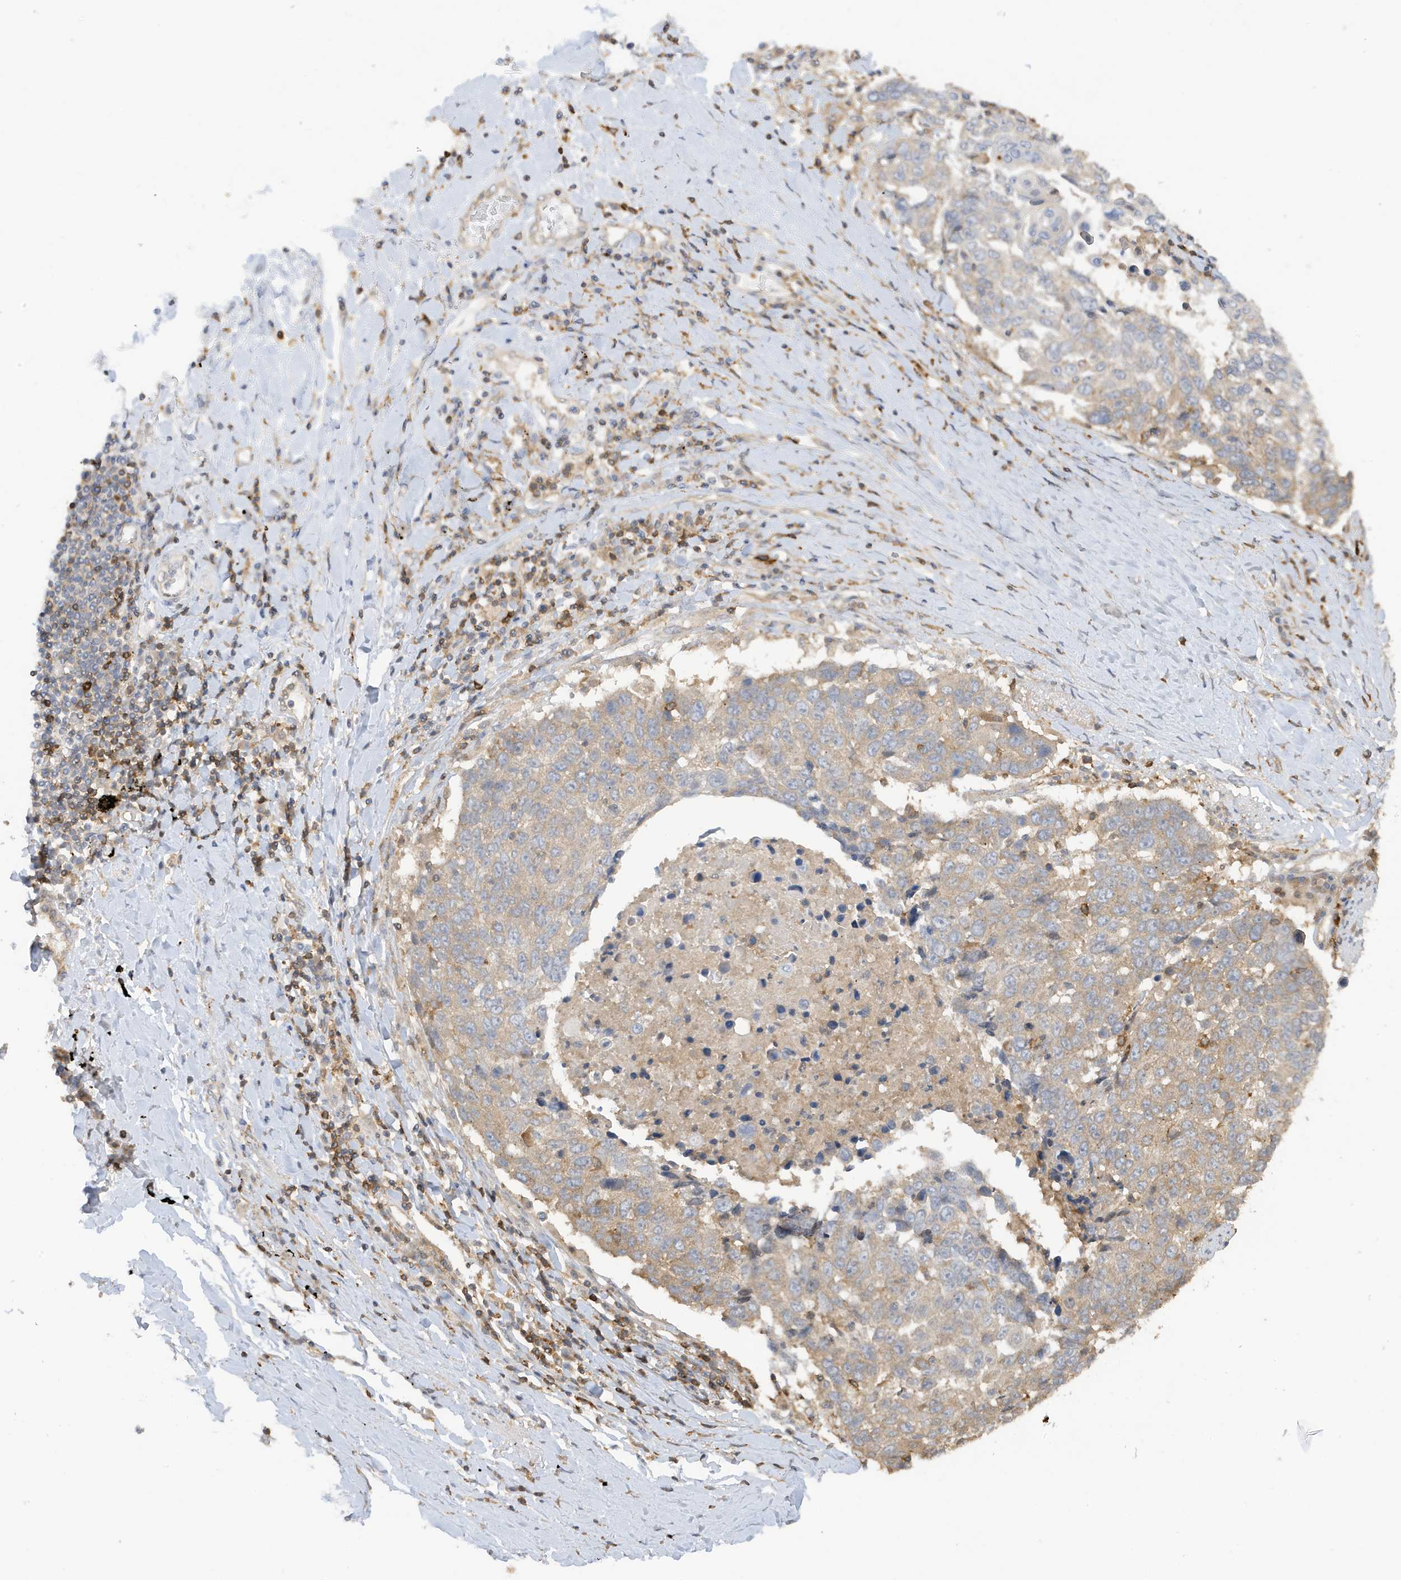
{"staining": {"intensity": "weak", "quantity": "<25%", "location": "cytoplasmic/membranous"}, "tissue": "lung cancer", "cell_type": "Tumor cells", "image_type": "cancer", "snomed": [{"axis": "morphology", "description": "Squamous cell carcinoma, NOS"}, {"axis": "topography", "description": "Lung"}], "caption": "Immunohistochemistry micrograph of neoplastic tissue: lung squamous cell carcinoma stained with DAB (3,3'-diaminobenzidine) demonstrates no significant protein expression in tumor cells. Nuclei are stained in blue.", "gene": "PHACTR2", "patient": {"sex": "male", "age": 66}}